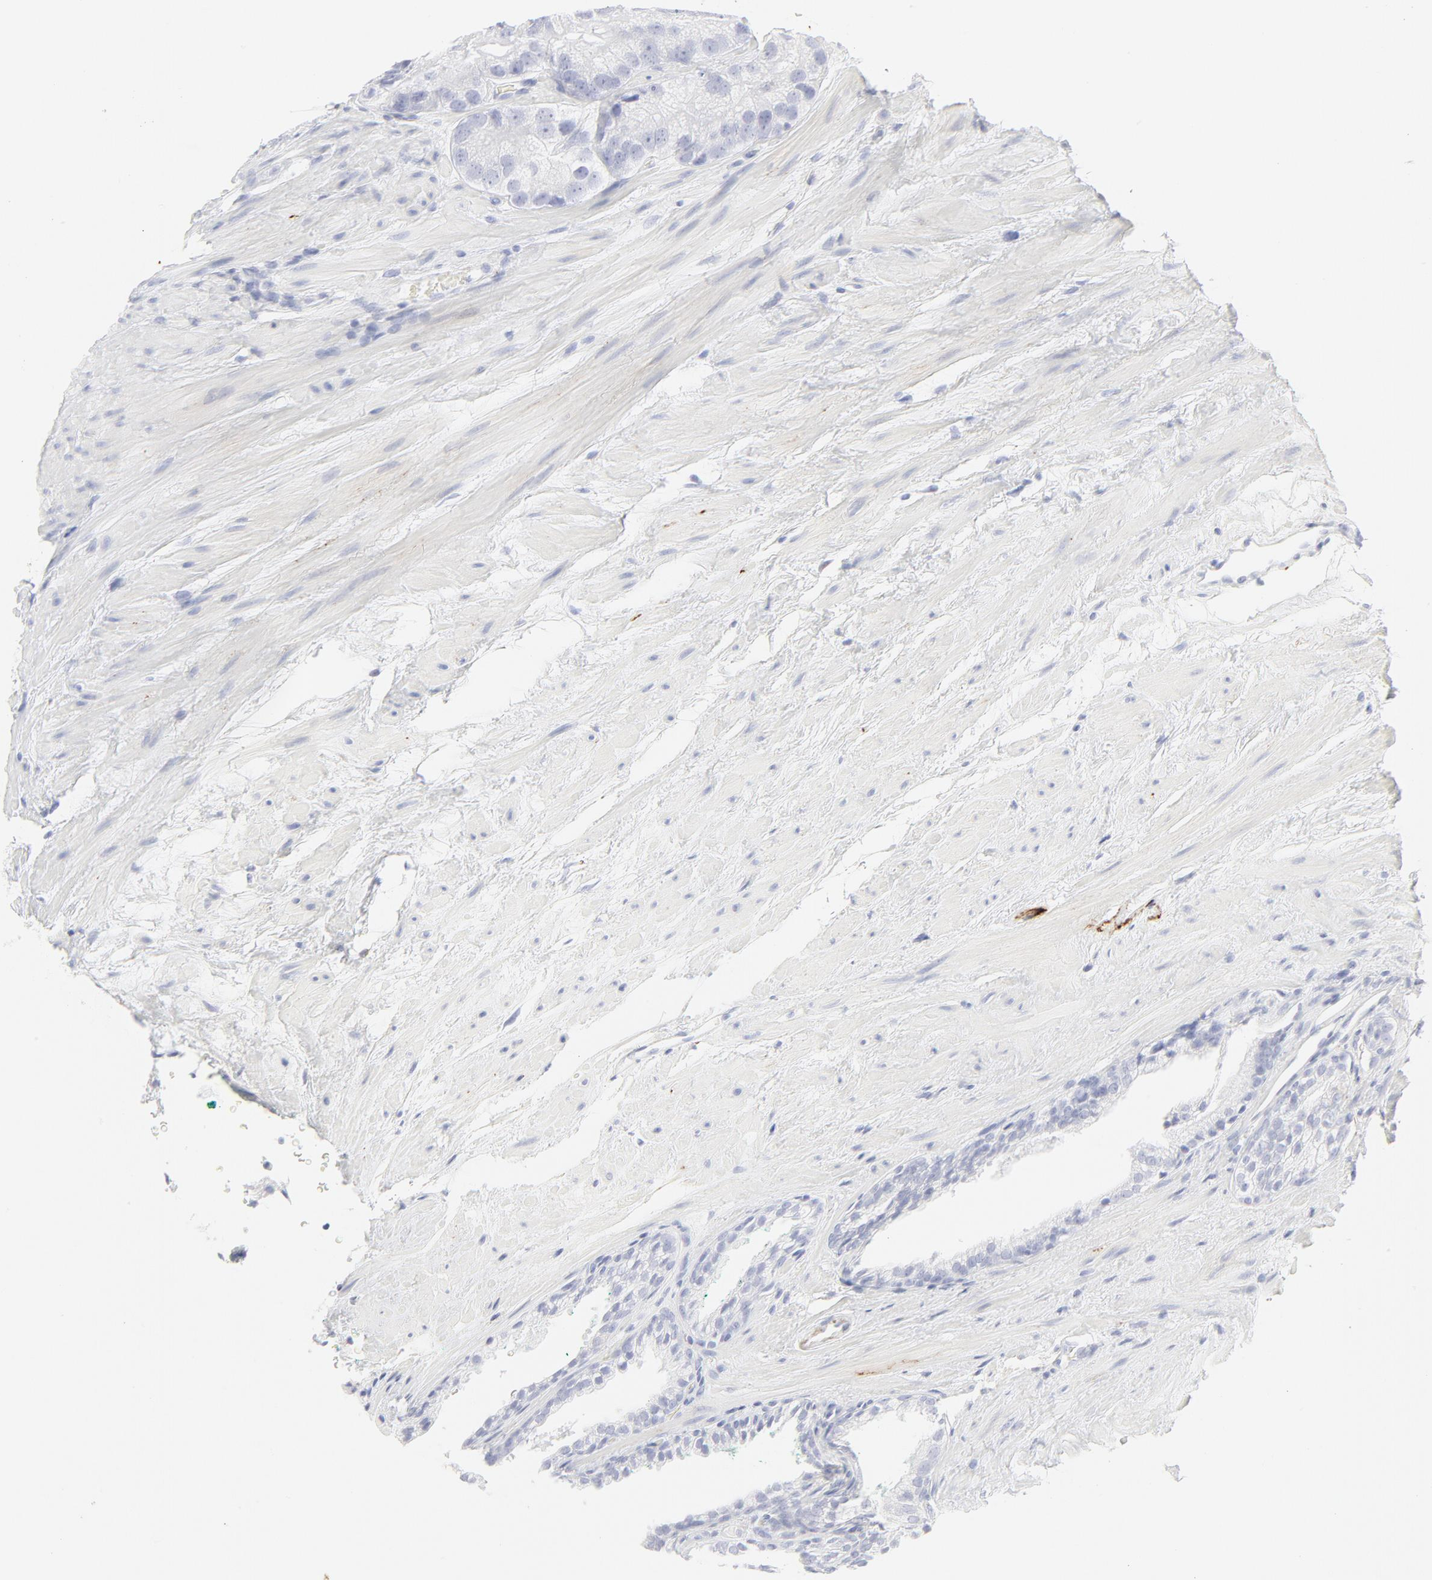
{"staining": {"intensity": "negative", "quantity": "none", "location": "none"}, "tissue": "prostate cancer", "cell_type": "Tumor cells", "image_type": "cancer", "snomed": [{"axis": "morphology", "description": "Adenocarcinoma, Low grade"}, {"axis": "topography", "description": "Prostate"}], "caption": "Prostate cancer was stained to show a protein in brown. There is no significant expression in tumor cells.", "gene": "CCR7", "patient": {"sex": "male", "age": 69}}